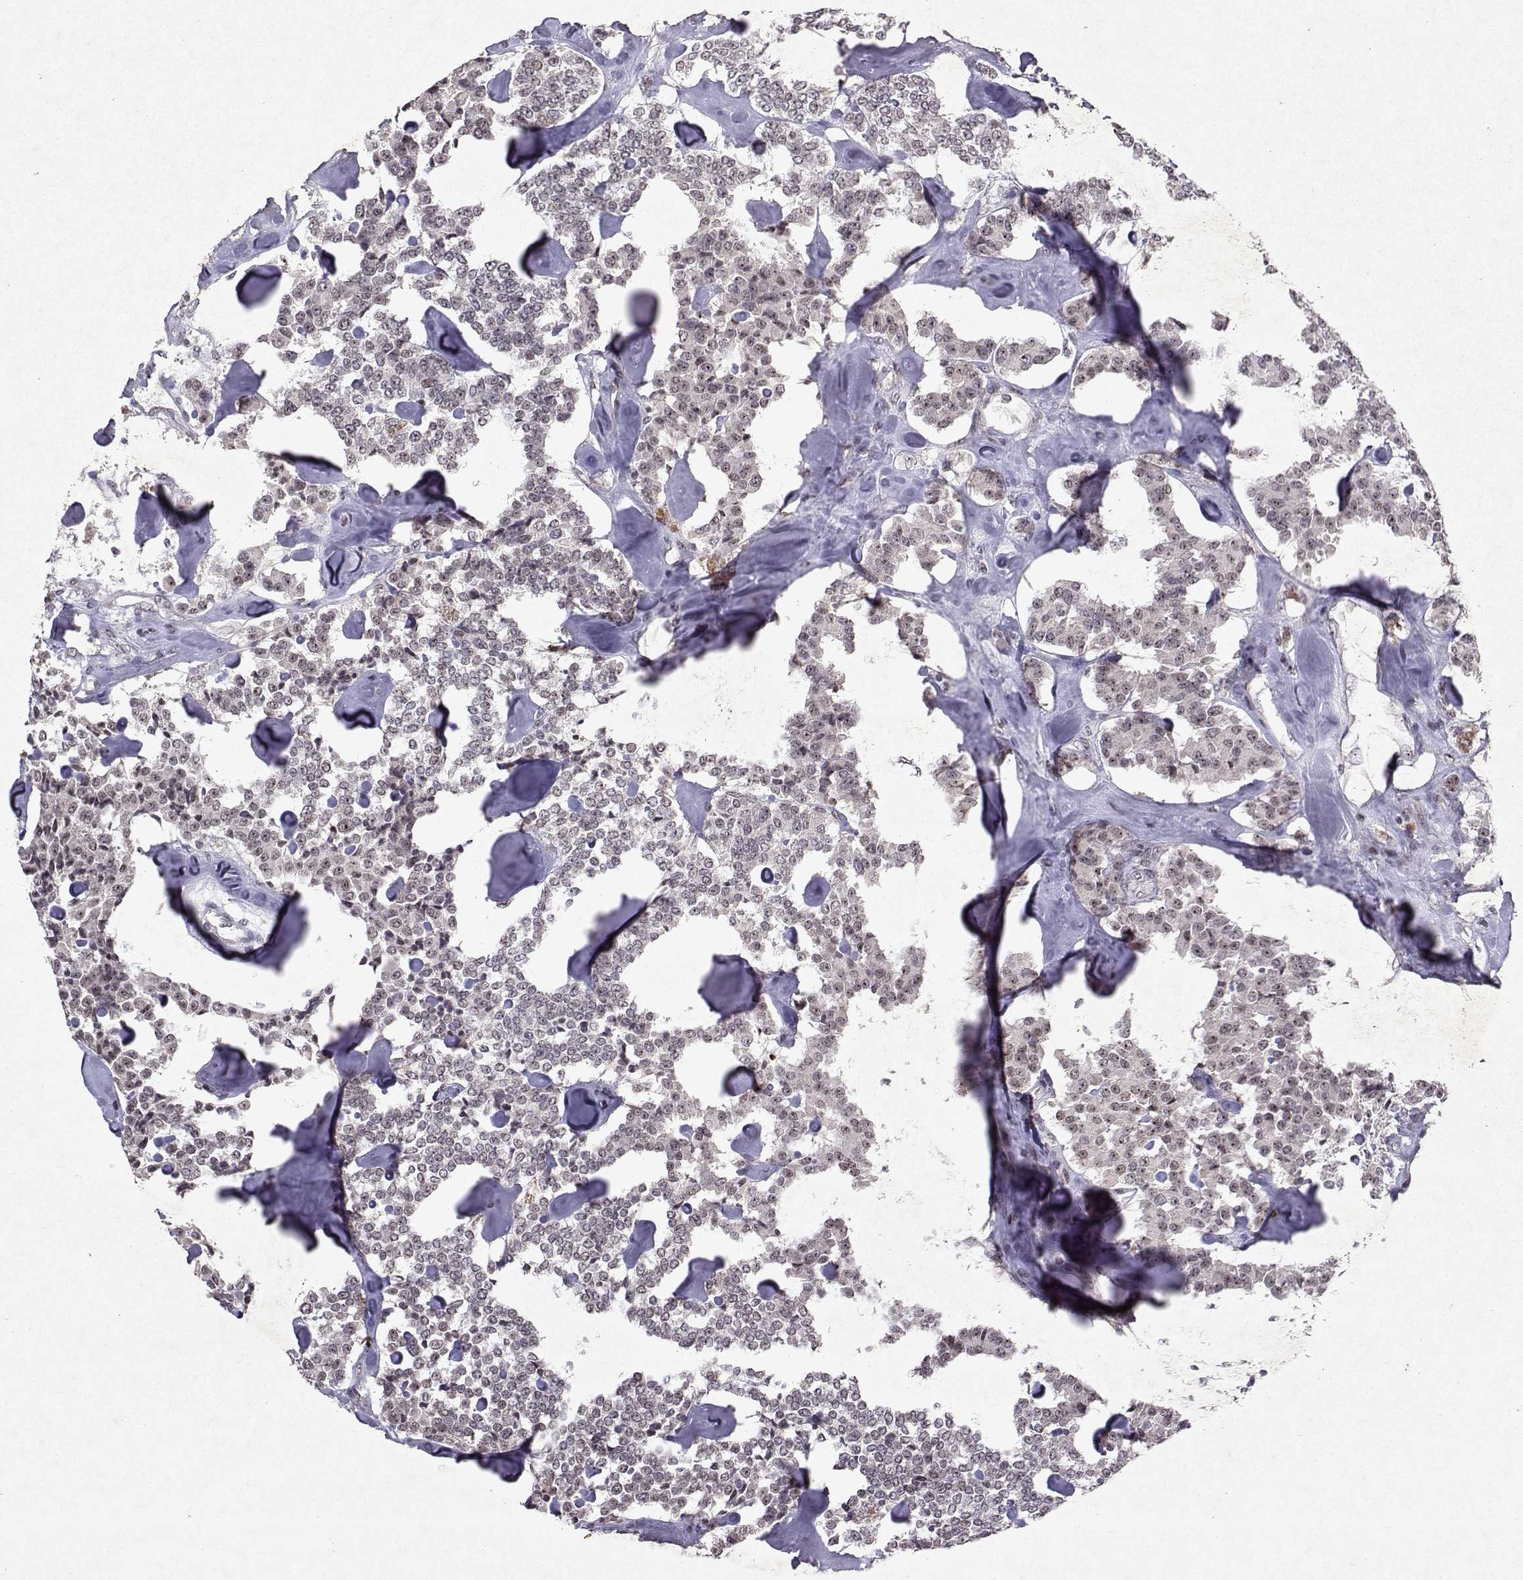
{"staining": {"intensity": "weak", "quantity": "<25%", "location": "nuclear"}, "tissue": "carcinoid", "cell_type": "Tumor cells", "image_type": "cancer", "snomed": [{"axis": "morphology", "description": "Carcinoid, malignant, NOS"}, {"axis": "topography", "description": "Pancreas"}], "caption": "DAB immunohistochemical staining of carcinoid shows no significant expression in tumor cells.", "gene": "DDX56", "patient": {"sex": "male", "age": 41}}